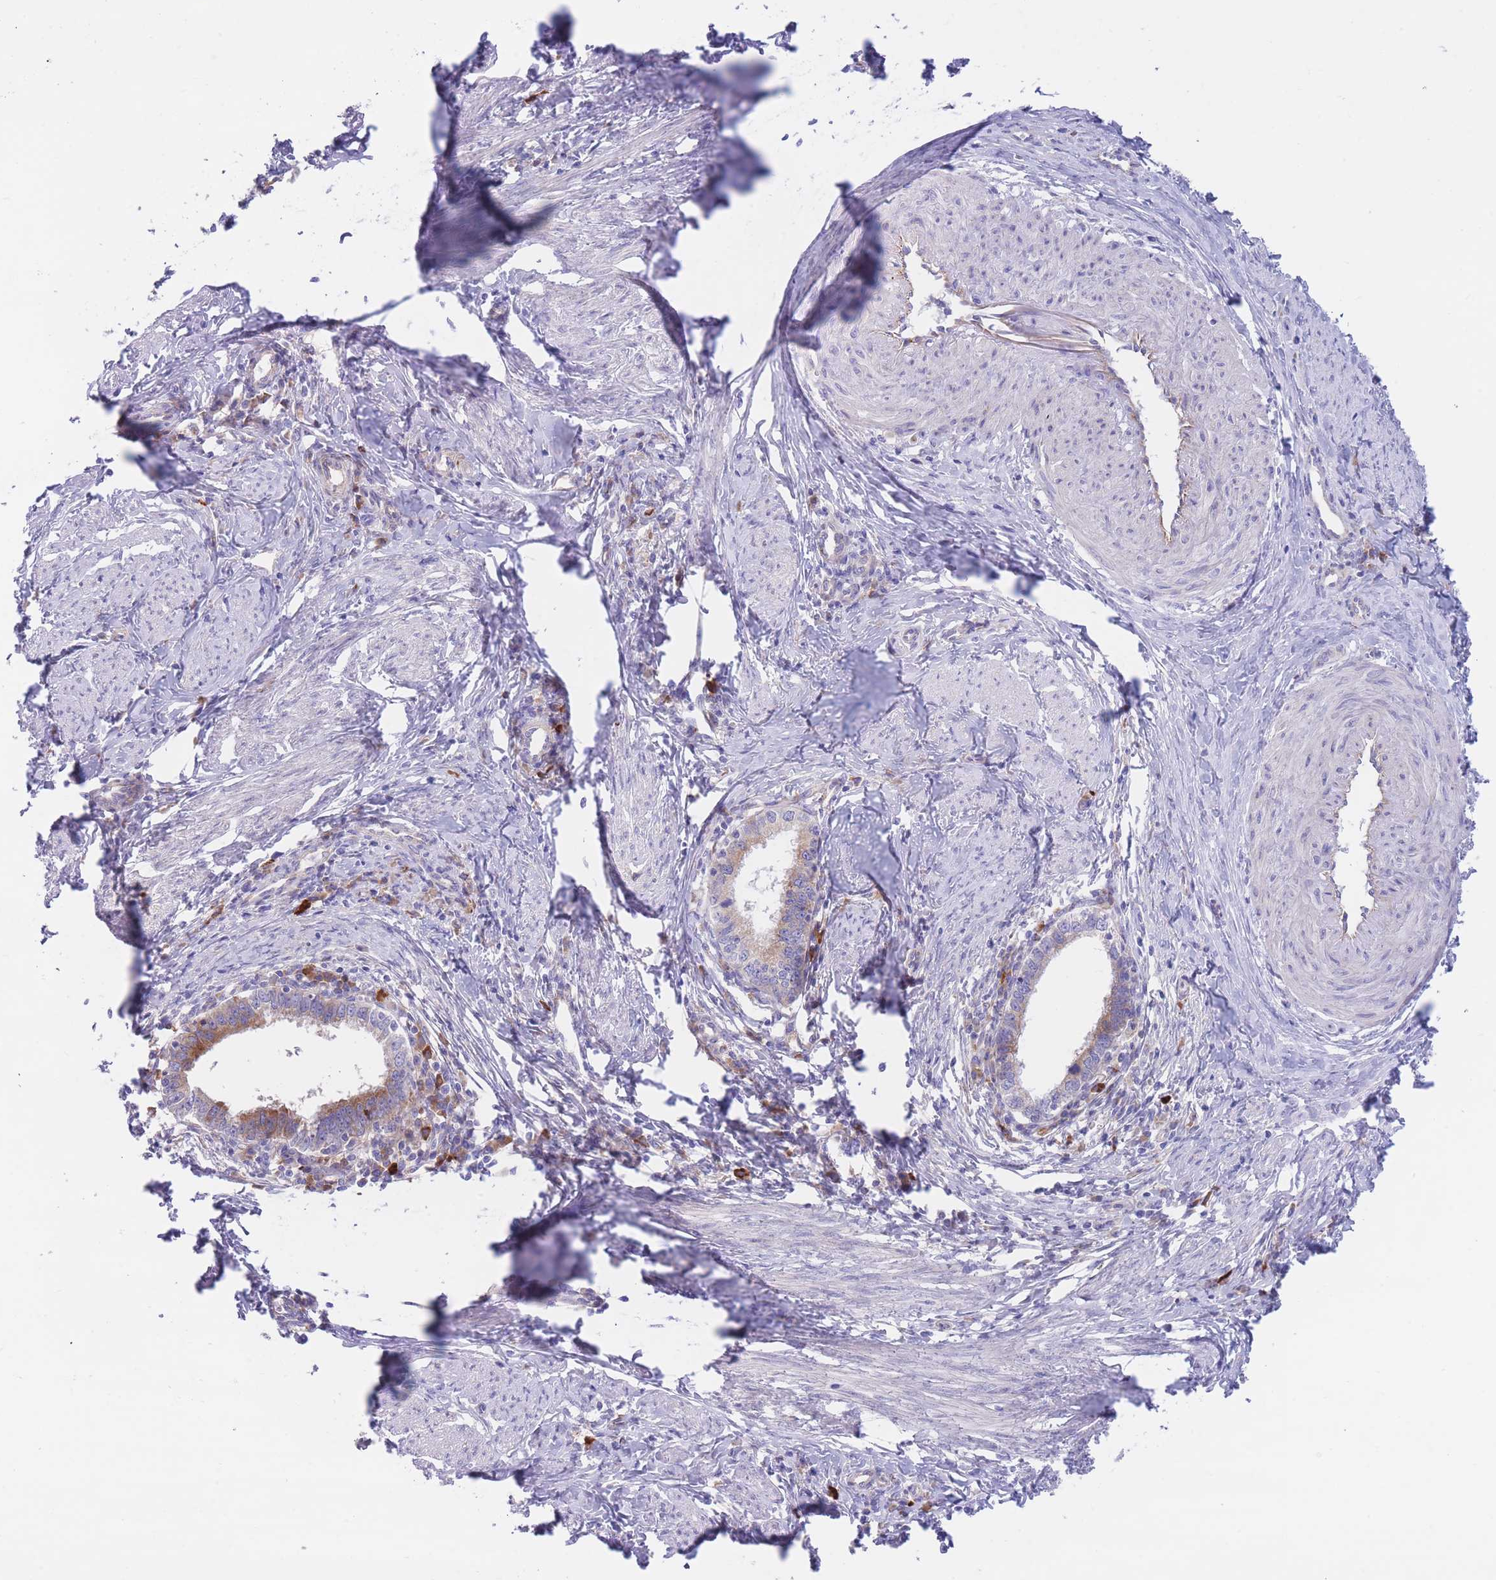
{"staining": {"intensity": "moderate", "quantity": "<25%", "location": "cytoplasmic/membranous"}, "tissue": "cervical cancer", "cell_type": "Tumor cells", "image_type": "cancer", "snomed": [{"axis": "morphology", "description": "Adenocarcinoma, NOS"}, {"axis": "topography", "description": "Cervix"}], "caption": "Immunohistochemistry (DAB (3,3'-diaminobenzidine)) staining of human adenocarcinoma (cervical) displays moderate cytoplasmic/membranous protein expression in about <25% of tumor cells. (Stains: DAB (3,3'-diaminobenzidine) in brown, nuclei in blue, Microscopy: brightfield microscopy at high magnification).", "gene": "DET1", "patient": {"sex": "female", "age": 36}}